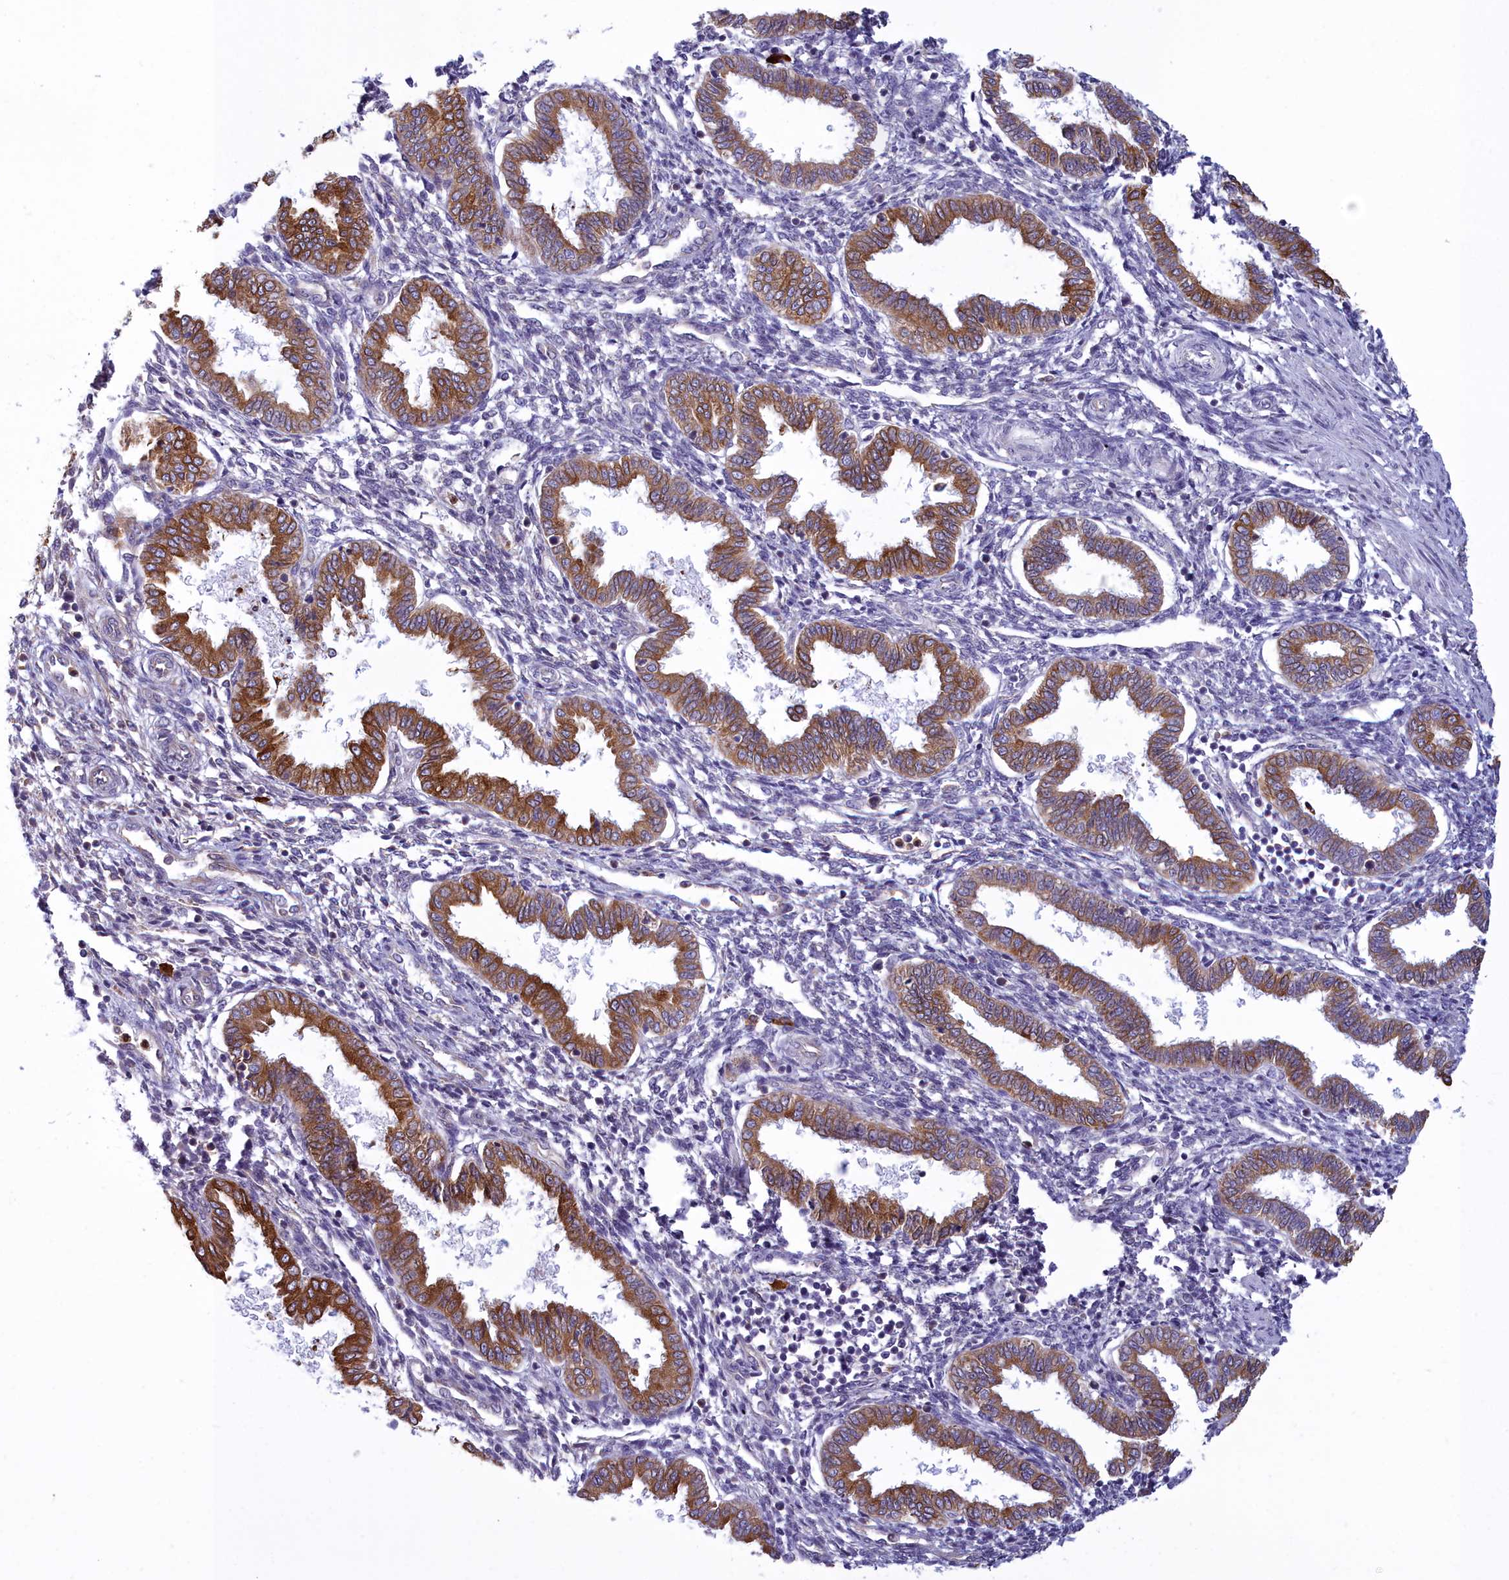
{"staining": {"intensity": "negative", "quantity": "none", "location": "none"}, "tissue": "endometrium", "cell_type": "Cells in endometrial stroma", "image_type": "normal", "snomed": [{"axis": "morphology", "description": "Normal tissue, NOS"}, {"axis": "topography", "description": "Endometrium"}], "caption": "DAB immunohistochemical staining of normal human endometrium demonstrates no significant positivity in cells in endometrial stroma.", "gene": "HM13", "patient": {"sex": "female", "age": 33}}